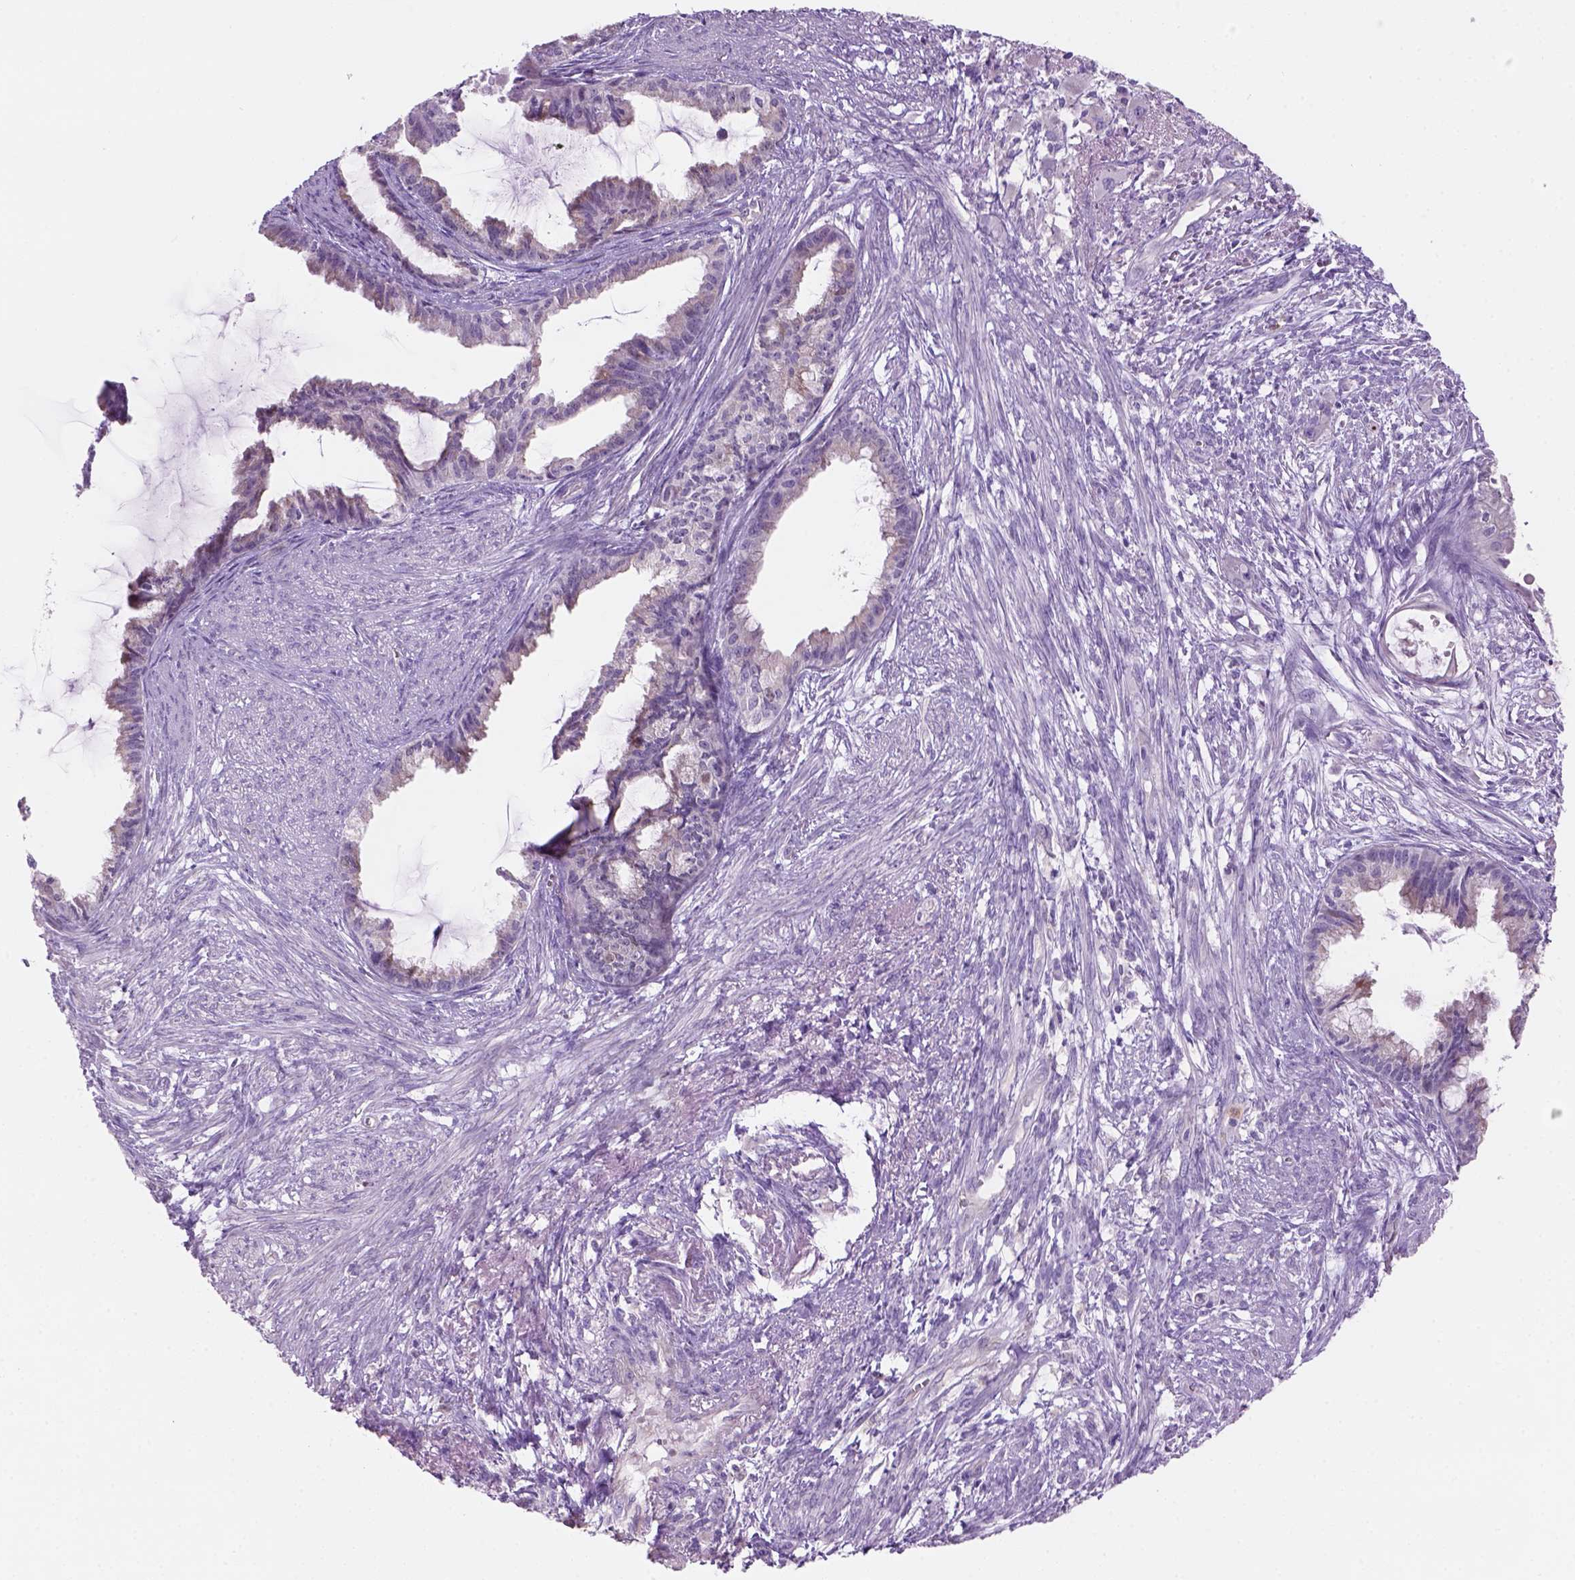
{"staining": {"intensity": "negative", "quantity": "none", "location": "none"}, "tissue": "endometrial cancer", "cell_type": "Tumor cells", "image_type": "cancer", "snomed": [{"axis": "morphology", "description": "Adenocarcinoma, NOS"}, {"axis": "topography", "description": "Endometrium"}], "caption": "Tumor cells show no significant staining in adenocarcinoma (endometrial).", "gene": "CD84", "patient": {"sex": "female", "age": 86}}